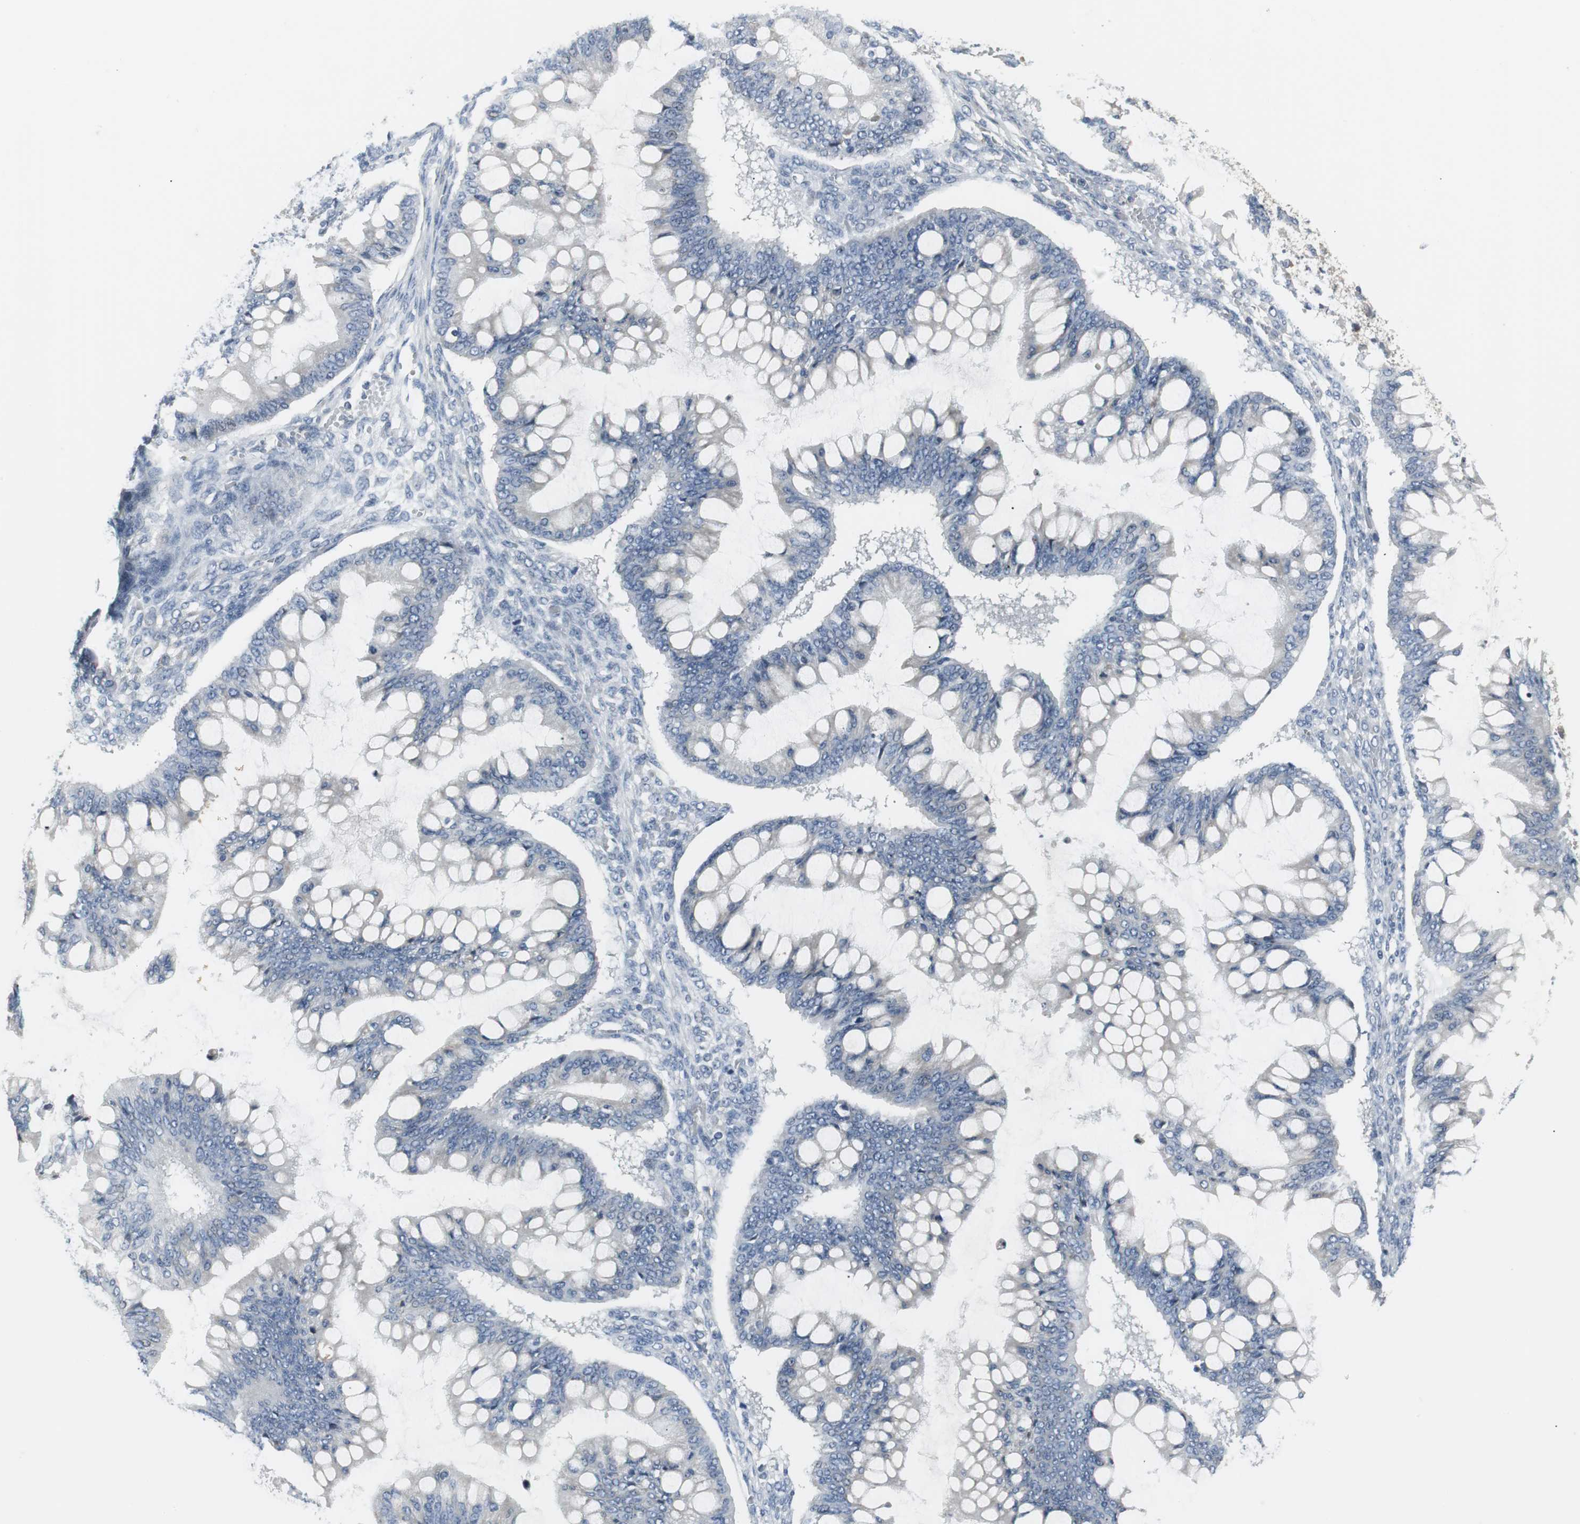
{"staining": {"intensity": "negative", "quantity": "none", "location": "none"}, "tissue": "ovarian cancer", "cell_type": "Tumor cells", "image_type": "cancer", "snomed": [{"axis": "morphology", "description": "Cystadenocarcinoma, mucinous, NOS"}, {"axis": "topography", "description": "Ovary"}], "caption": "Human mucinous cystadenocarcinoma (ovarian) stained for a protein using immunohistochemistry exhibits no positivity in tumor cells.", "gene": "SLC2A5", "patient": {"sex": "female", "age": 73}}